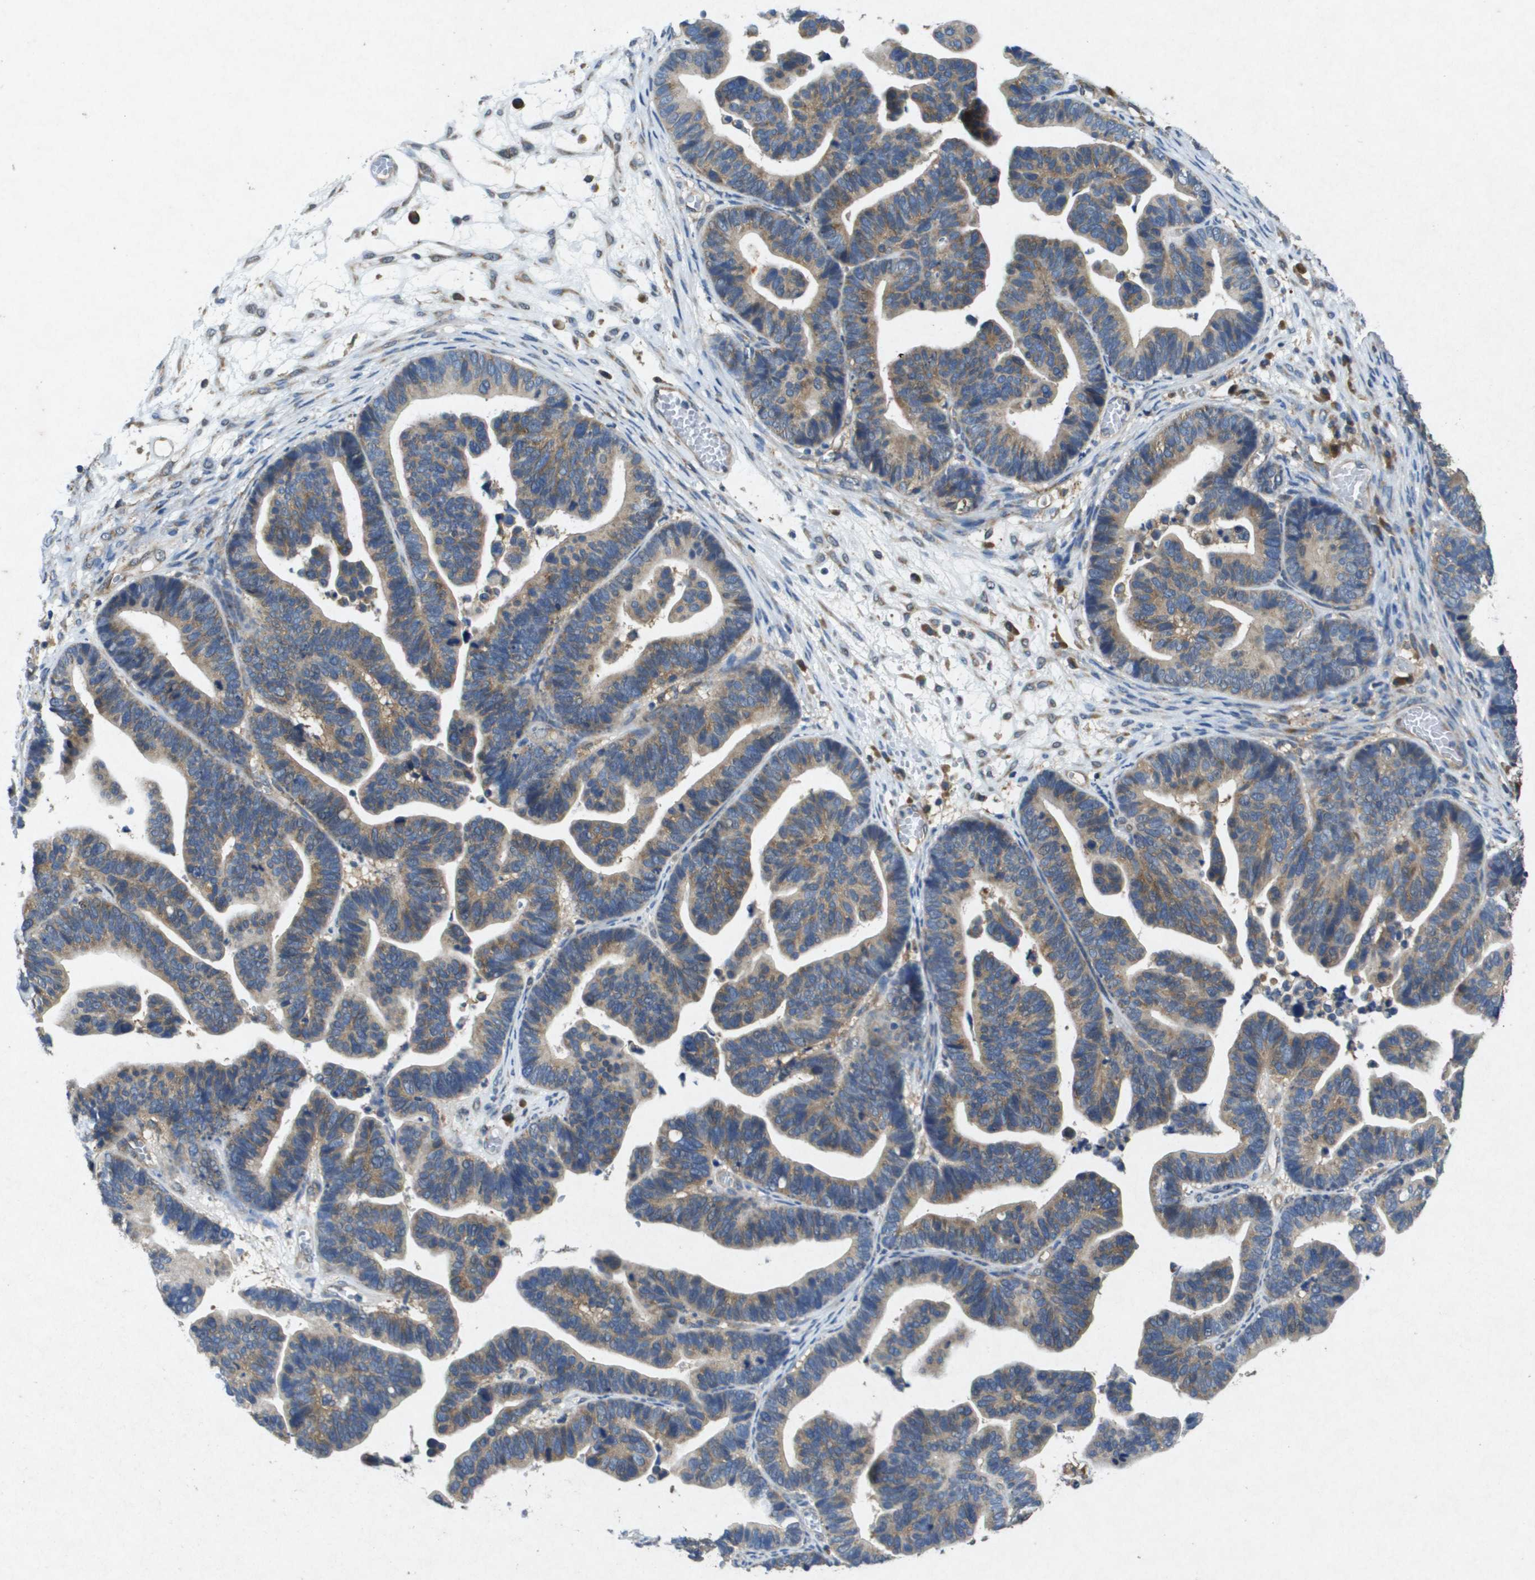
{"staining": {"intensity": "moderate", "quantity": ">75%", "location": "cytoplasmic/membranous"}, "tissue": "ovarian cancer", "cell_type": "Tumor cells", "image_type": "cancer", "snomed": [{"axis": "morphology", "description": "Cystadenocarcinoma, serous, NOS"}, {"axis": "topography", "description": "Ovary"}], "caption": "Human ovarian cancer (serous cystadenocarcinoma) stained with a protein marker shows moderate staining in tumor cells.", "gene": "PTPRT", "patient": {"sex": "female", "age": 56}}